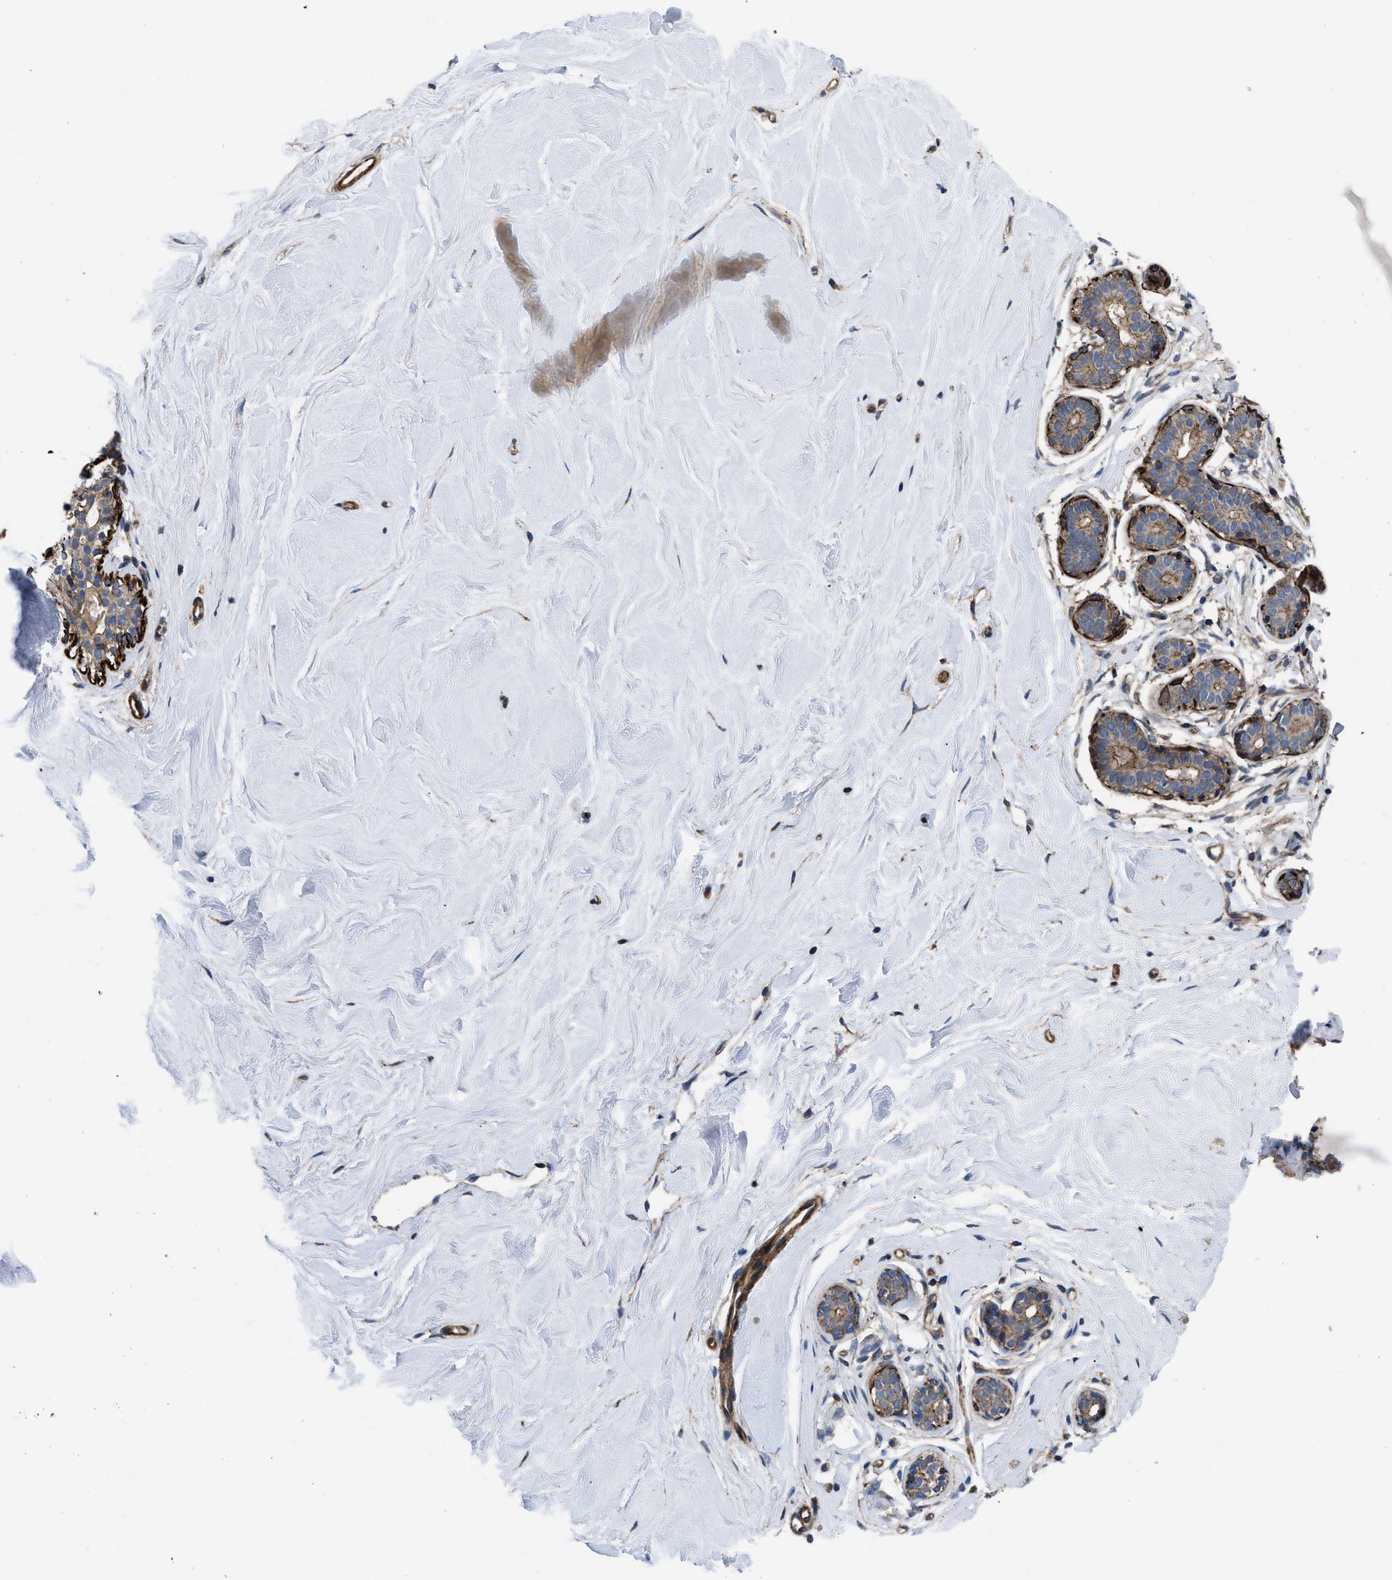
{"staining": {"intensity": "moderate", "quantity": ">75%", "location": "cytoplasmic/membranous"}, "tissue": "breast", "cell_type": "Adipocytes", "image_type": "normal", "snomed": [{"axis": "morphology", "description": "Normal tissue, NOS"}, {"axis": "topography", "description": "Breast"}], "caption": "The micrograph exhibits staining of unremarkable breast, revealing moderate cytoplasmic/membranous protein staining (brown color) within adipocytes.", "gene": "SCUBE2", "patient": {"sex": "female", "age": 22}}